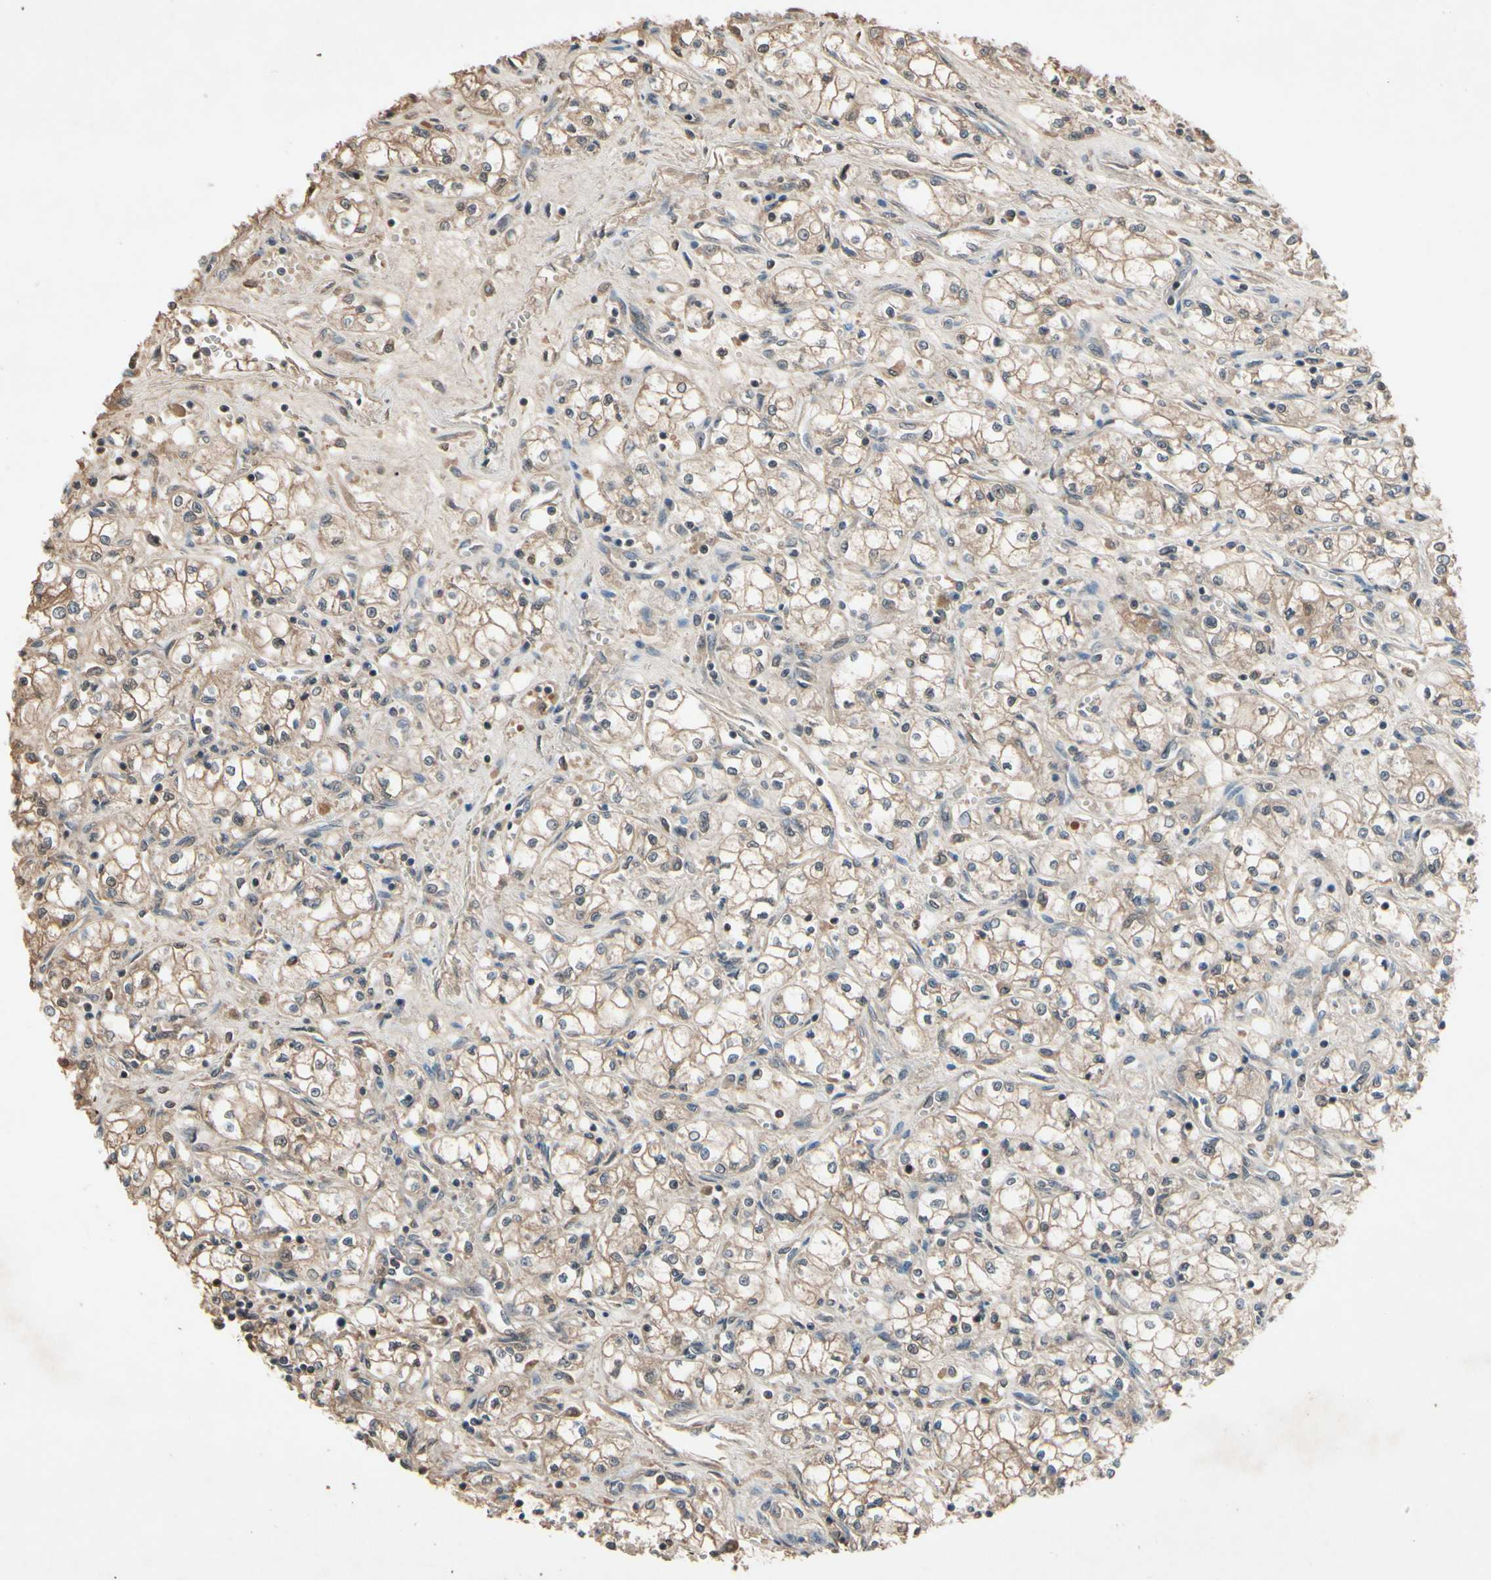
{"staining": {"intensity": "moderate", "quantity": ">75%", "location": "cytoplasmic/membranous"}, "tissue": "renal cancer", "cell_type": "Tumor cells", "image_type": "cancer", "snomed": [{"axis": "morphology", "description": "Normal tissue, NOS"}, {"axis": "morphology", "description": "Adenocarcinoma, NOS"}, {"axis": "topography", "description": "Kidney"}], "caption": "Moderate cytoplasmic/membranous protein staining is present in approximately >75% of tumor cells in renal cancer (adenocarcinoma).", "gene": "NSF", "patient": {"sex": "male", "age": 59}}